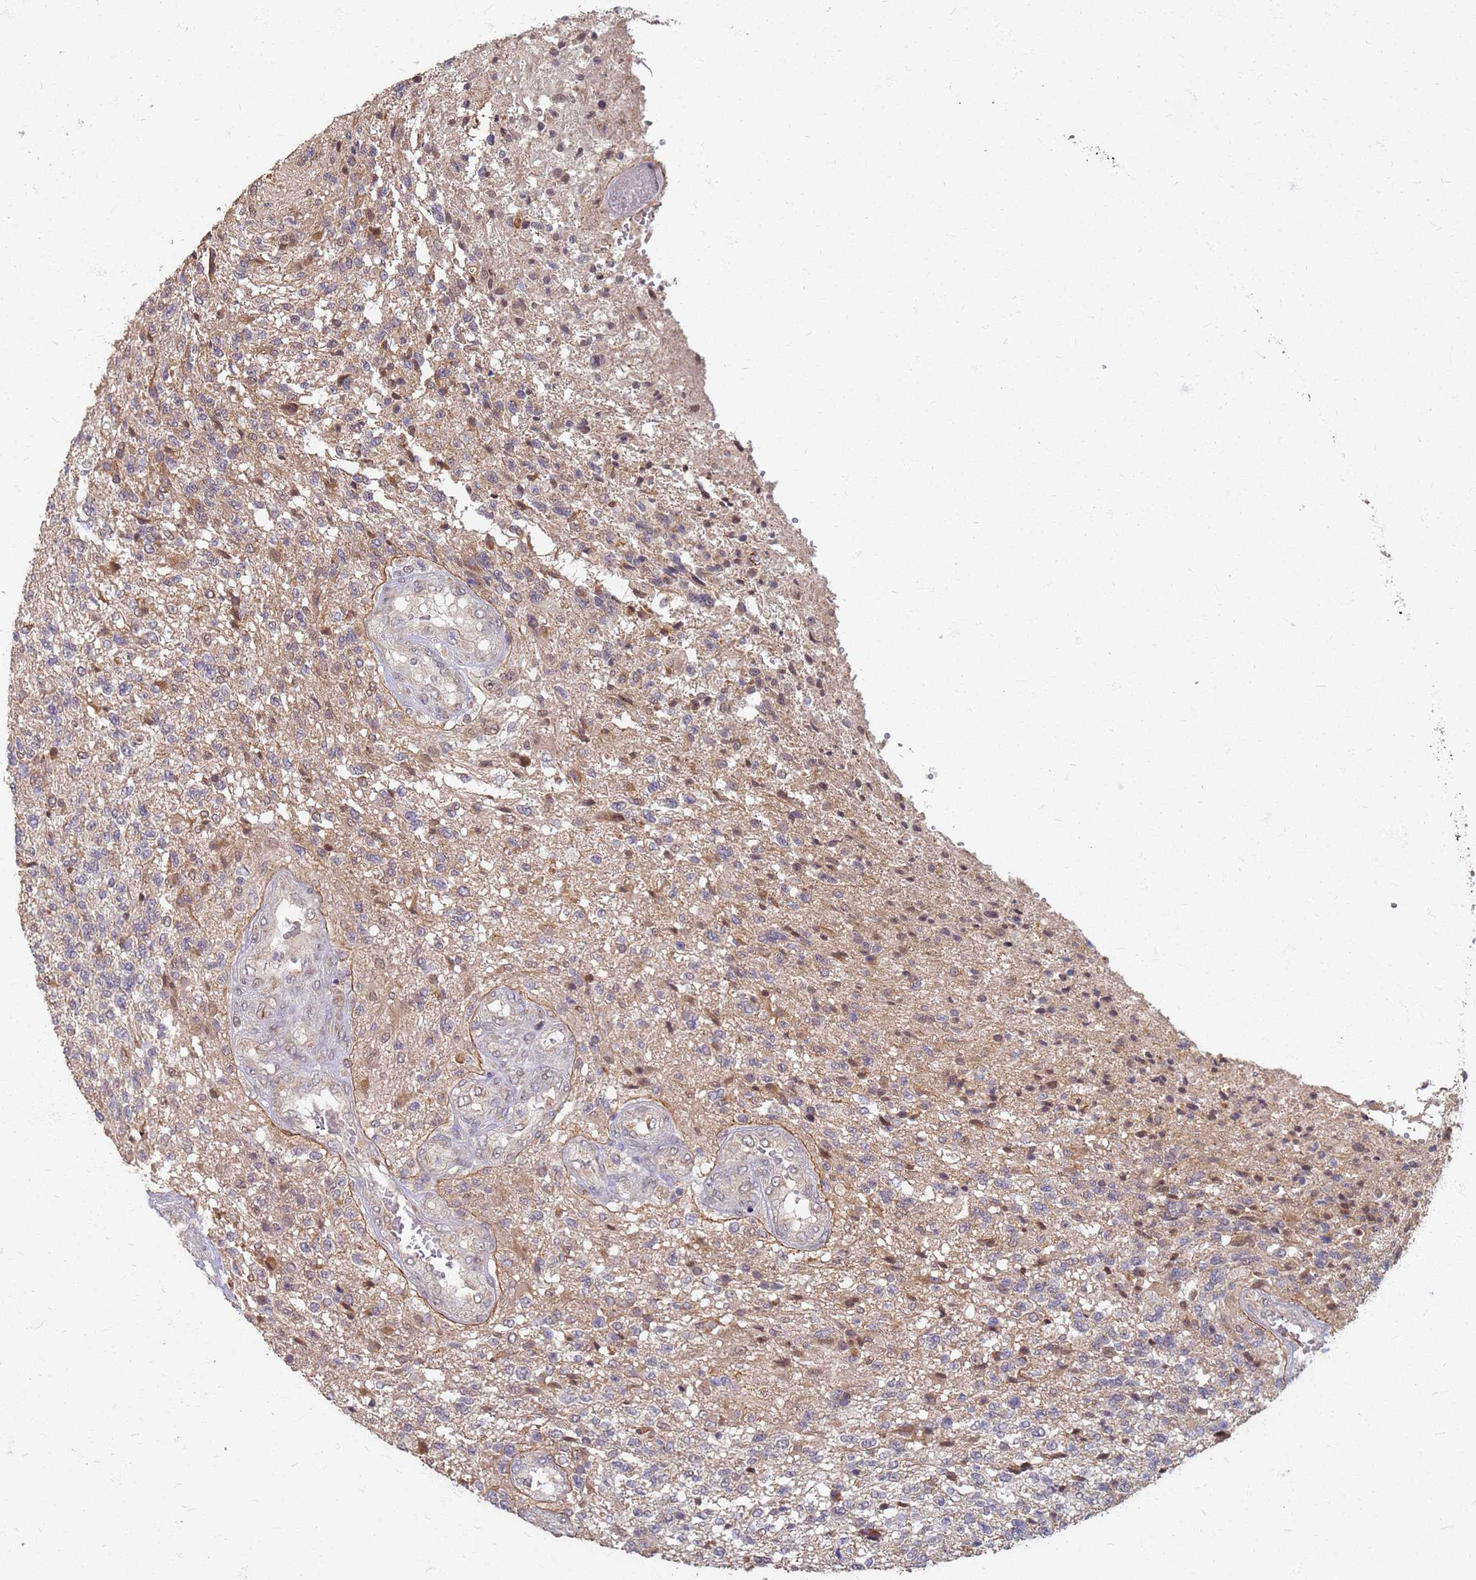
{"staining": {"intensity": "weak", "quantity": "<25%", "location": "cytoplasmic/membranous"}, "tissue": "glioma", "cell_type": "Tumor cells", "image_type": "cancer", "snomed": [{"axis": "morphology", "description": "Glioma, malignant, High grade"}, {"axis": "topography", "description": "Brain"}], "caption": "Tumor cells show no significant expression in malignant glioma (high-grade). The staining was performed using DAB to visualize the protein expression in brown, while the nuclei were stained in blue with hematoxylin (Magnification: 20x).", "gene": "ITGB4", "patient": {"sex": "male", "age": 56}}